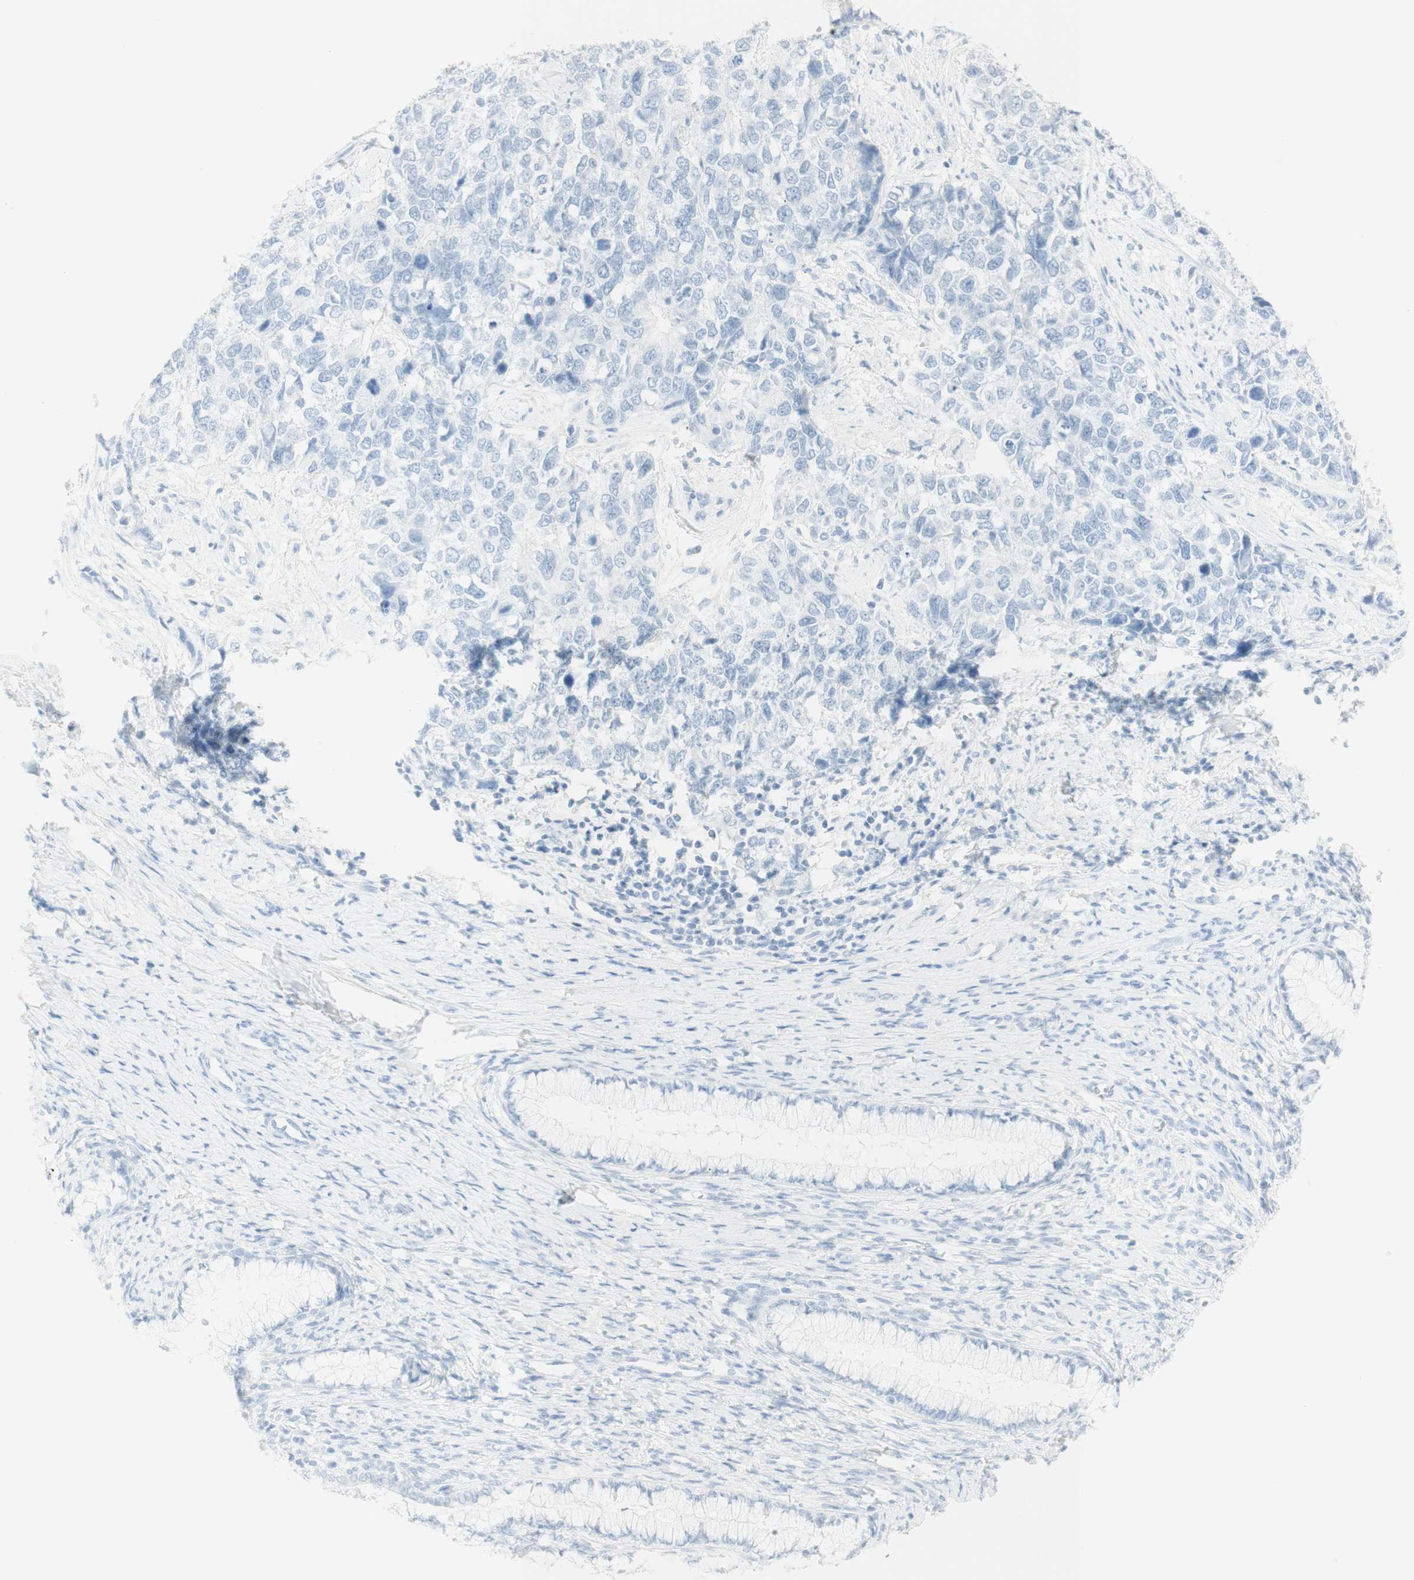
{"staining": {"intensity": "negative", "quantity": "none", "location": "none"}, "tissue": "cervical cancer", "cell_type": "Tumor cells", "image_type": "cancer", "snomed": [{"axis": "morphology", "description": "Squamous cell carcinoma, NOS"}, {"axis": "topography", "description": "Cervix"}], "caption": "Photomicrograph shows no protein expression in tumor cells of cervical cancer (squamous cell carcinoma) tissue.", "gene": "NAPSA", "patient": {"sex": "female", "age": 63}}